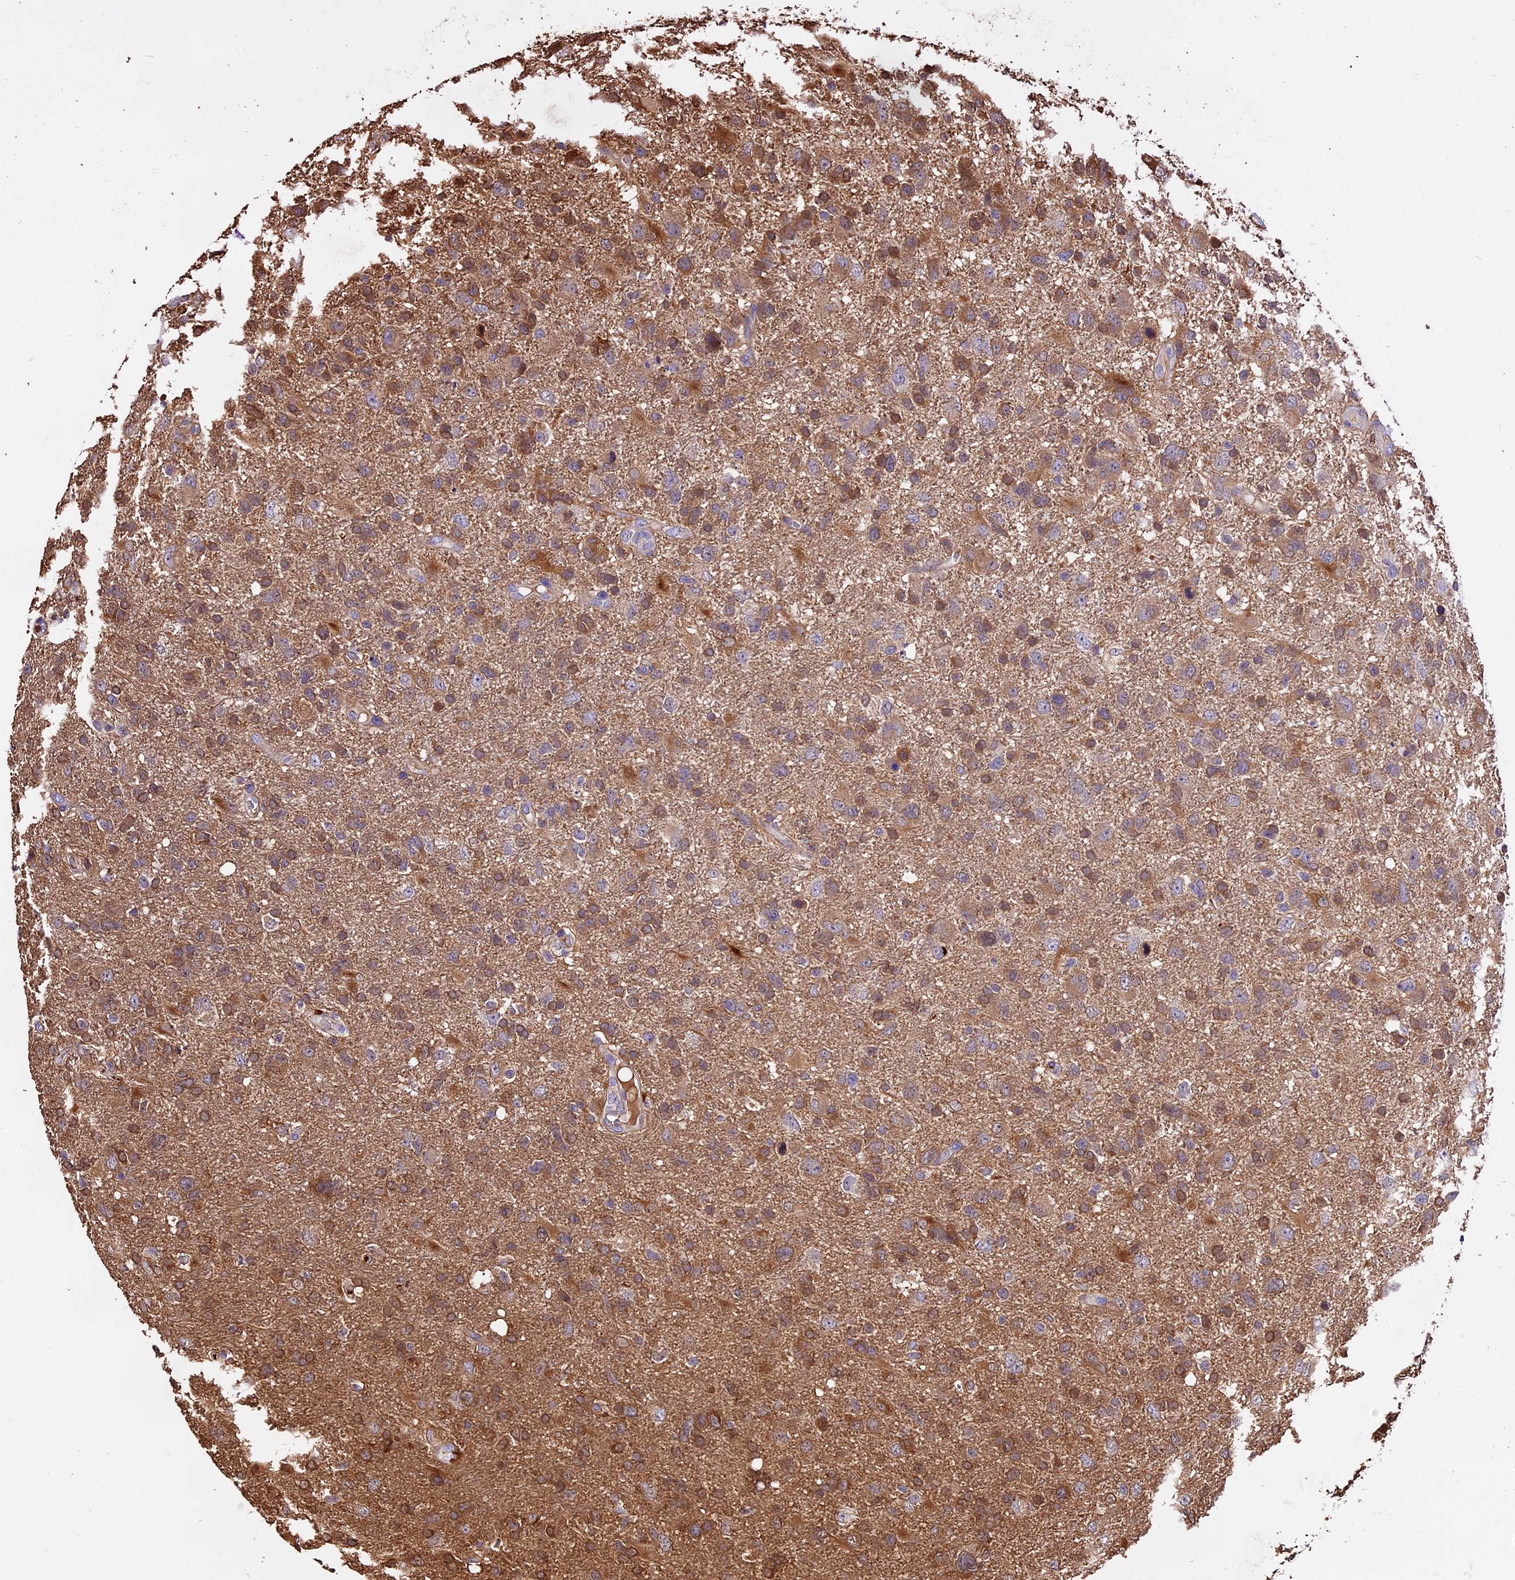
{"staining": {"intensity": "moderate", "quantity": "25%-75%", "location": "cytoplasmic/membranous"}, "tissue": "glioma", "cell_type": "Tumor cells", "image_type": "cancer", "snomed": [{"axis": "morphology", "description": "Glioma, malignant, High grade"}, {"axis": "topography", "description": "Brain"}], "caption": "IHC (DAB (3,3'-diaminobenzidine)) staining of human glioma demonstrates moderate cytoplasmic/membranous protein positivity in about 25%-75% of tumor cells. The staining was performed using DAB (3,3'-diaminobenzidine), with brown indicating positive protein expression. Nuclei are stained blue with hematoxylin.", "gene": "MAP3K7CL", "patient": {"sex": "male", "age": 61}}